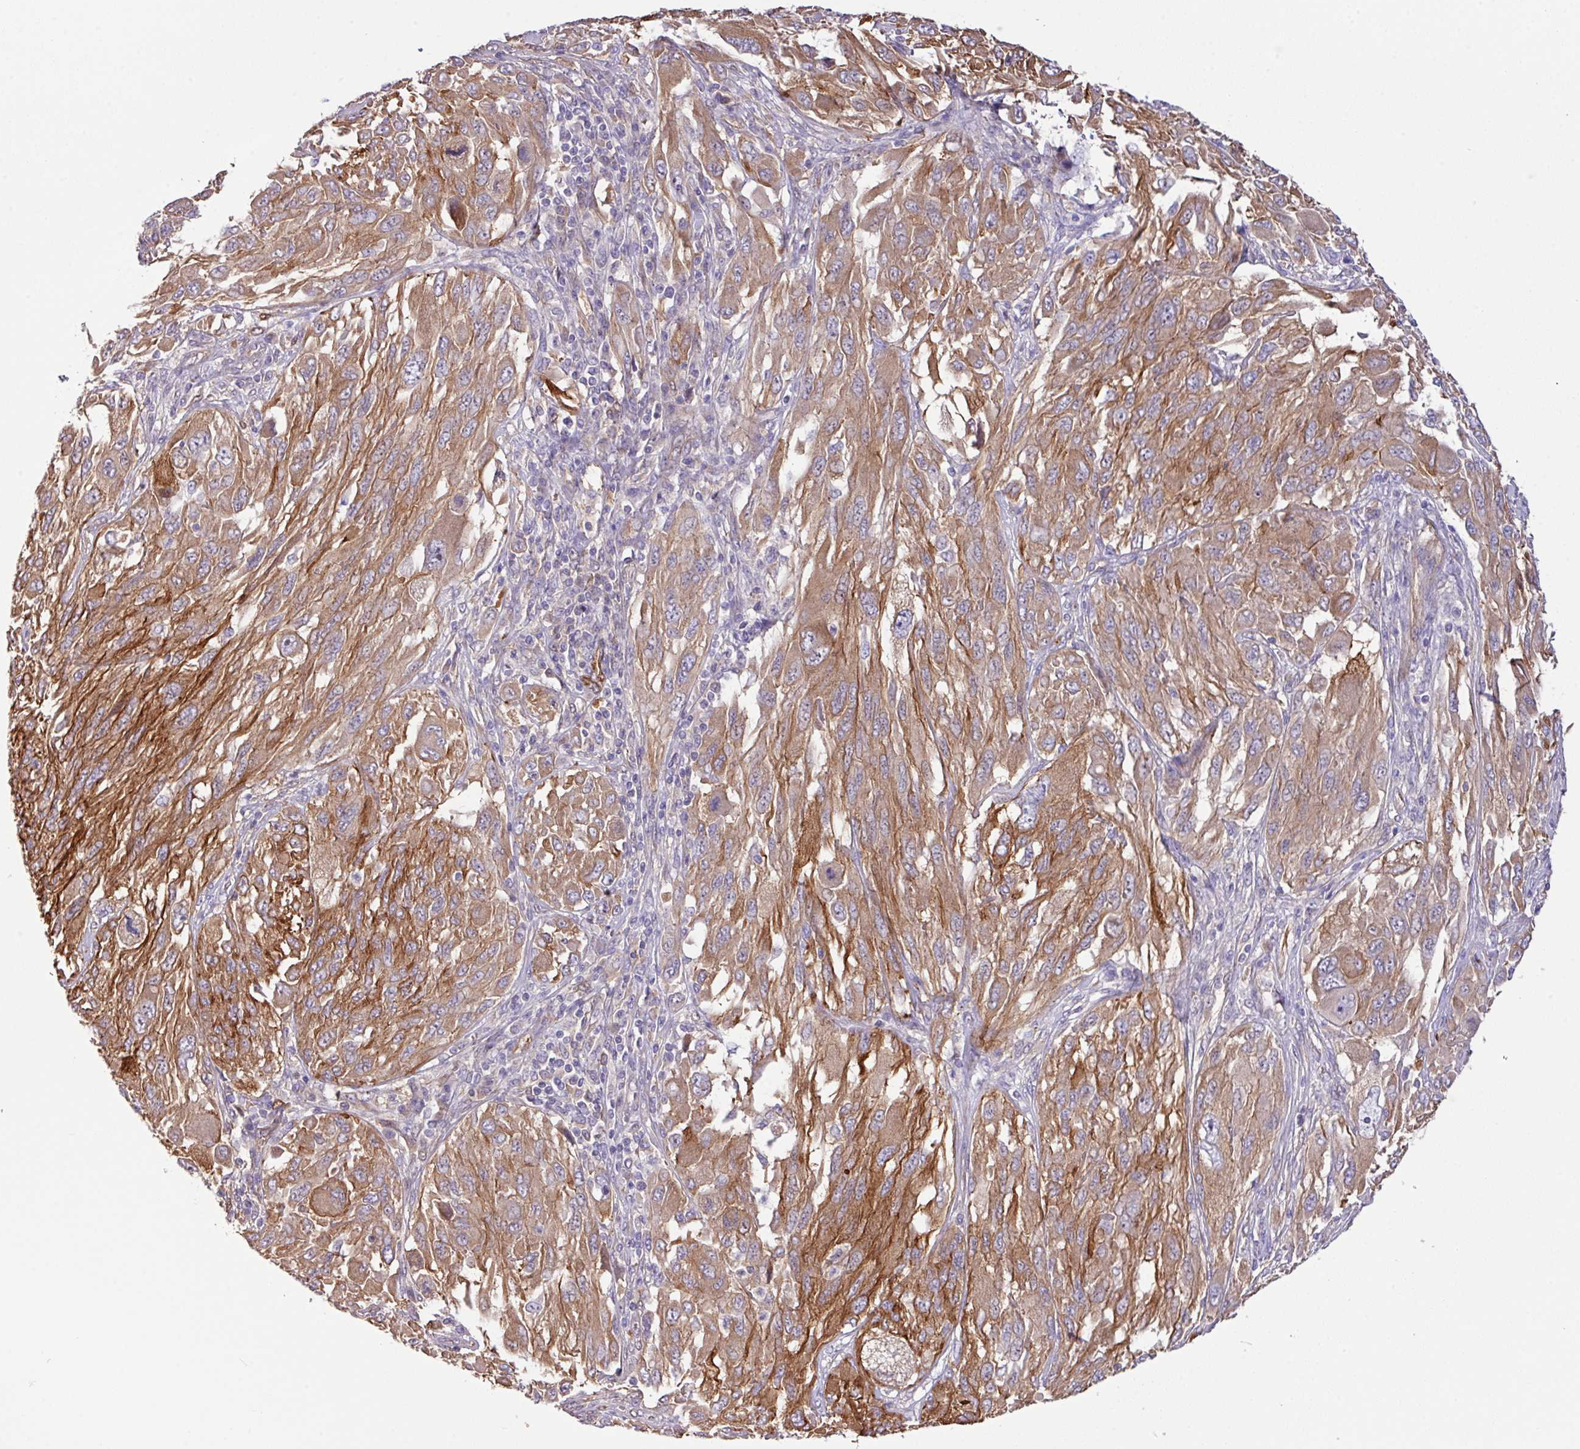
{"staining": {"intensity": "moderate", "quantity": ">75%", "location": "cytoplasmic/membranous"}, "tissue": "melanoma", "cell_type": "Tumor cells", "image_type": "cancer", "snomed": [{"axis": "morphology", "description": "Malignant melanoma, NOS"}, {"axis": "topography", "description": "Skin"}], "caption": "Malignant melanoma stained with DAB immunohistochemistry displays medium levels of moderate cytoplasmic/membranous expression in about >75% of tumor cells. (DAB (3,3'-diaminobenzidine) IHC with brightfield microscopy, high magnification).", "gene": "LRRC53", "patient": {"sex": "female", "age": 91}}